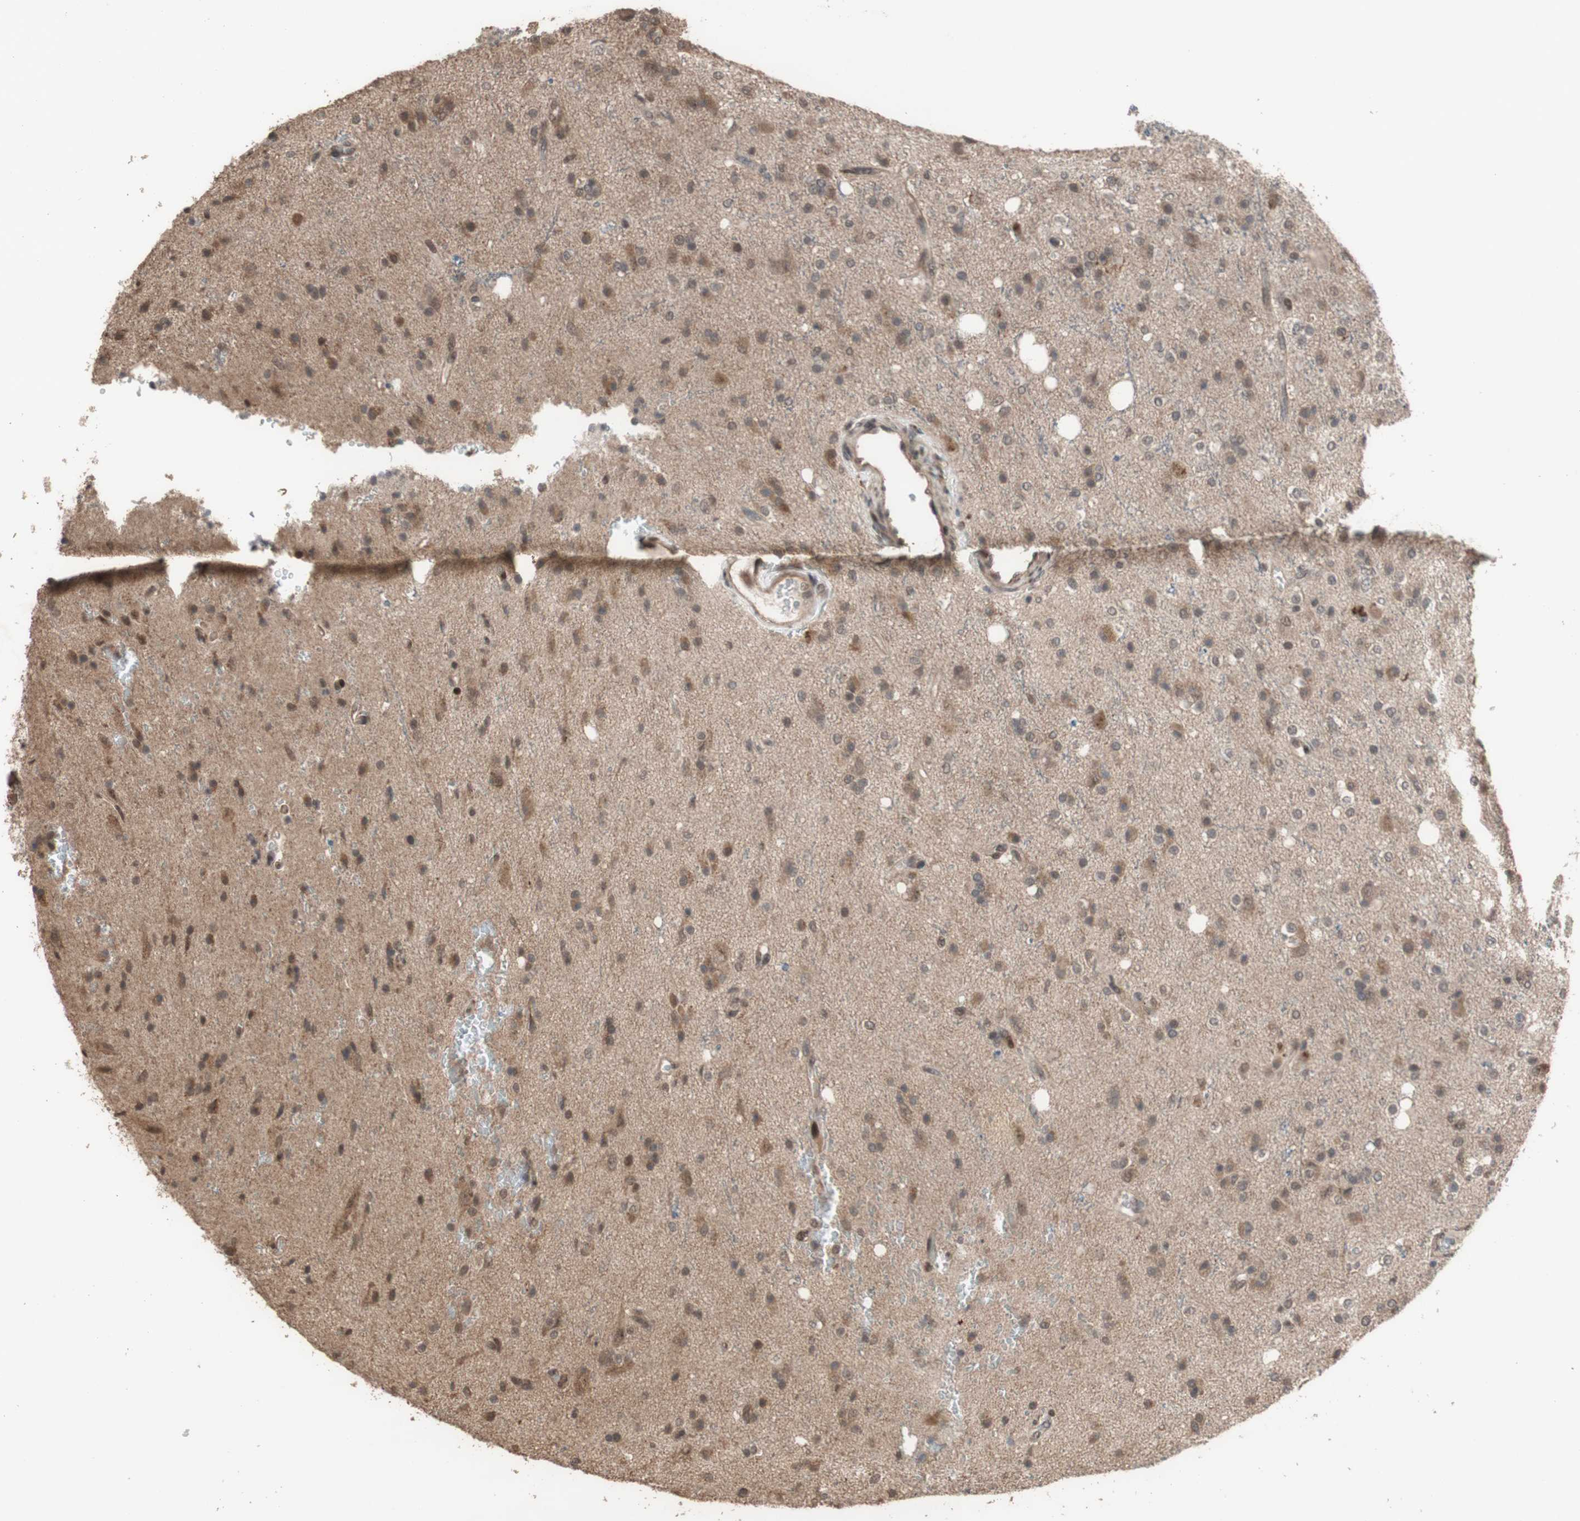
{"staining": {"intensity": "moderate", "quantity": ">75%", "location": "cytoplasmic/membranous"}, "tissue": "glioma", "cell_type": "Tumor cells", "image_type": "cancer", "snomed": [{"axis": "morphology", "description": "Glioma, malignant, High grade"}, {"axis": "topography", "description": "Brain"}], "caption": "A histopathology image showing moderate cytoplasmic/membranous positivity in approximately >75% of tumor cells in malignant glioma (high-grade), as visualized by brown immunohistochemical staining.", "gene": "KANSL1", "patient": {"sex": "male", "age": 47}}